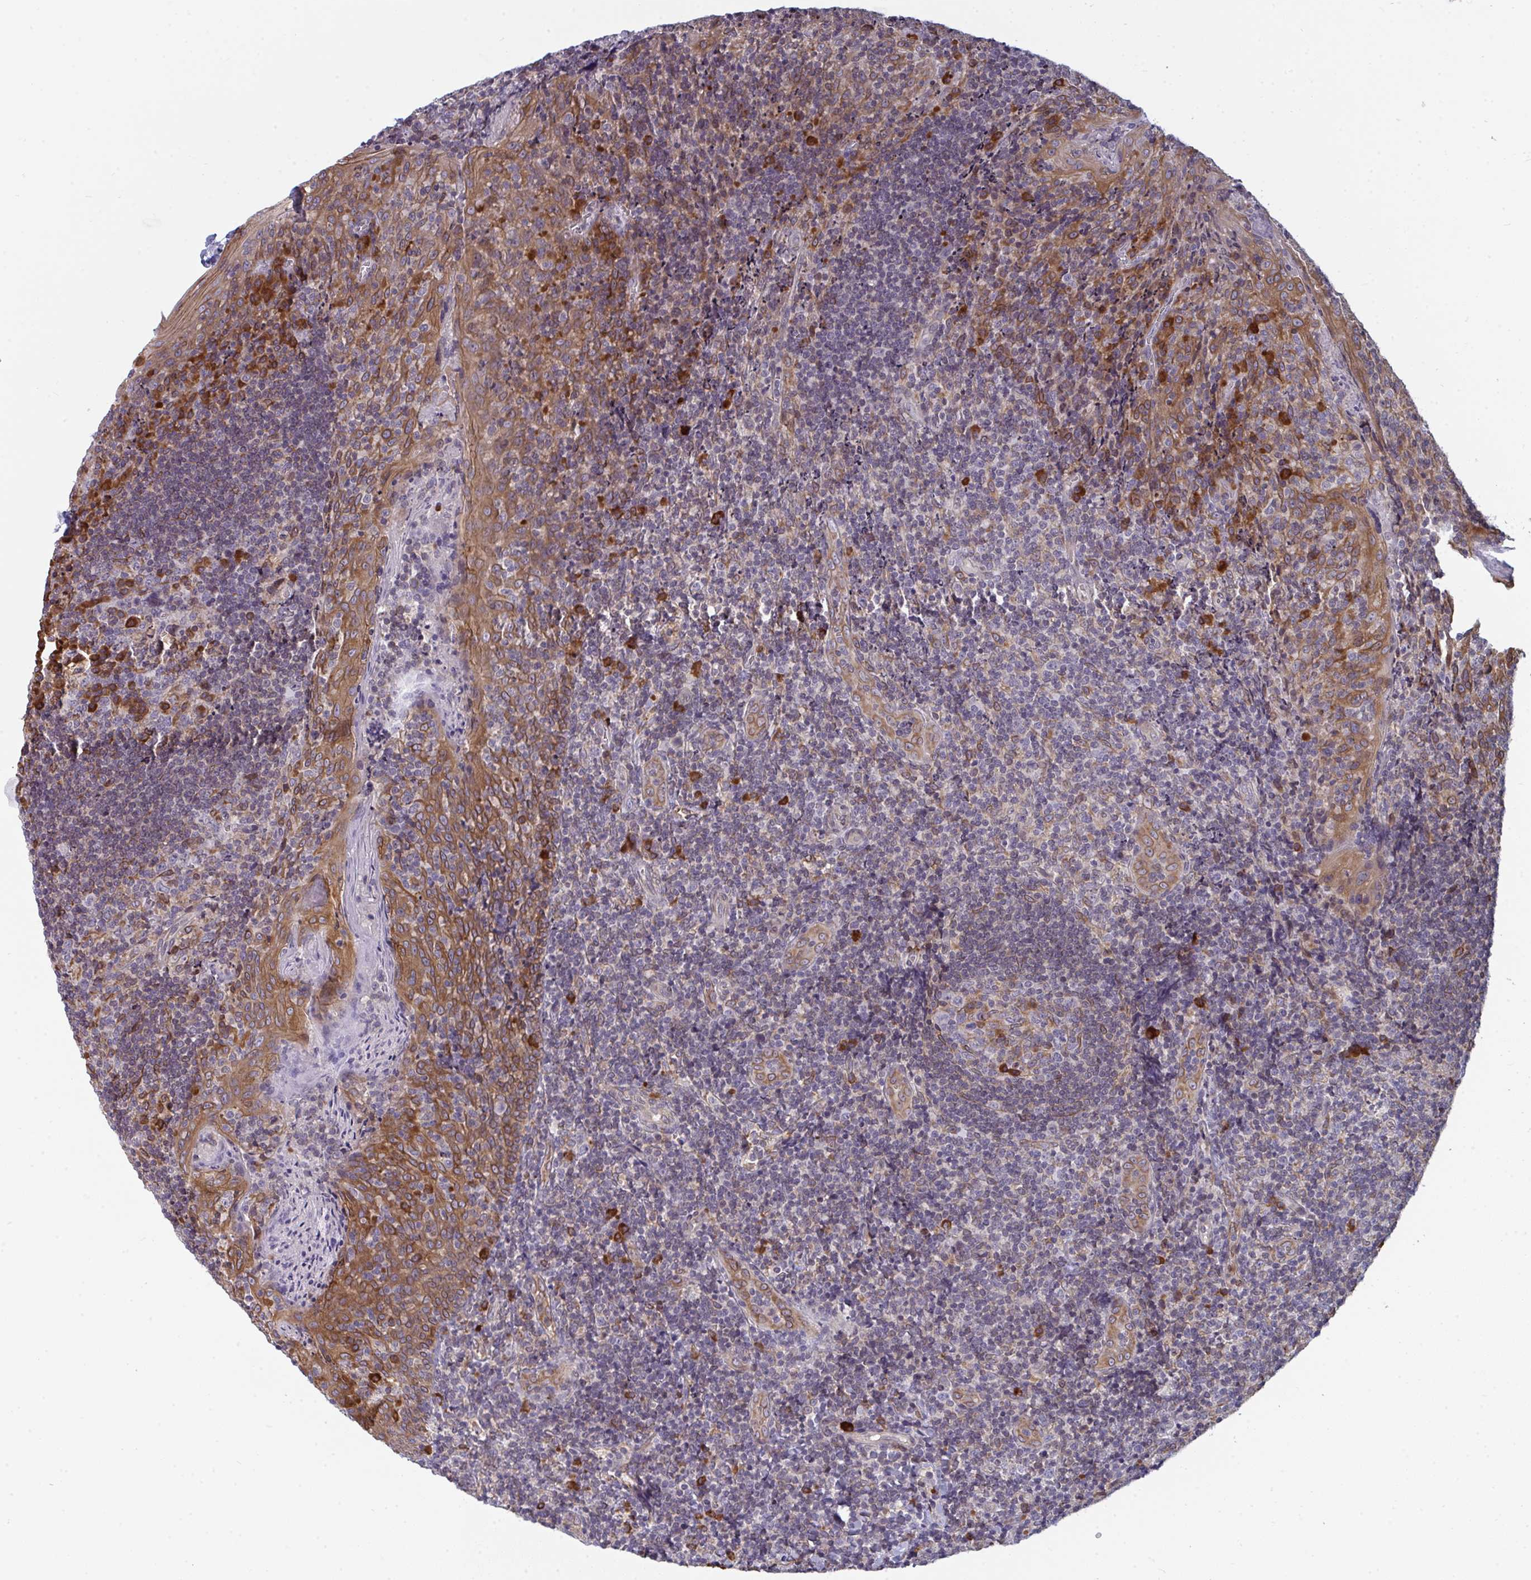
{"staining": {"intensity": "weak", "quantity": "25%-75%", "location": "cytoplasmic/membranous"}, "tissue": "tonsil", "cell_type": "Germinal center cells", "image_type": "normal", "snomed": [{"axis": "morphology", "description": "Normal tissue, NOS"}, {"axis": "topography", "description": "Tonsil"}], "caption": "A brown stain labels weak cytoplasmic/membranous positivity of a protein in germinal center cells of normal tonsil. The protein of interest is shown in brown color, while the nuclei are stained blue.", "gene": "LYSMD4", "patient": {"sex": "male", "age": 17}}